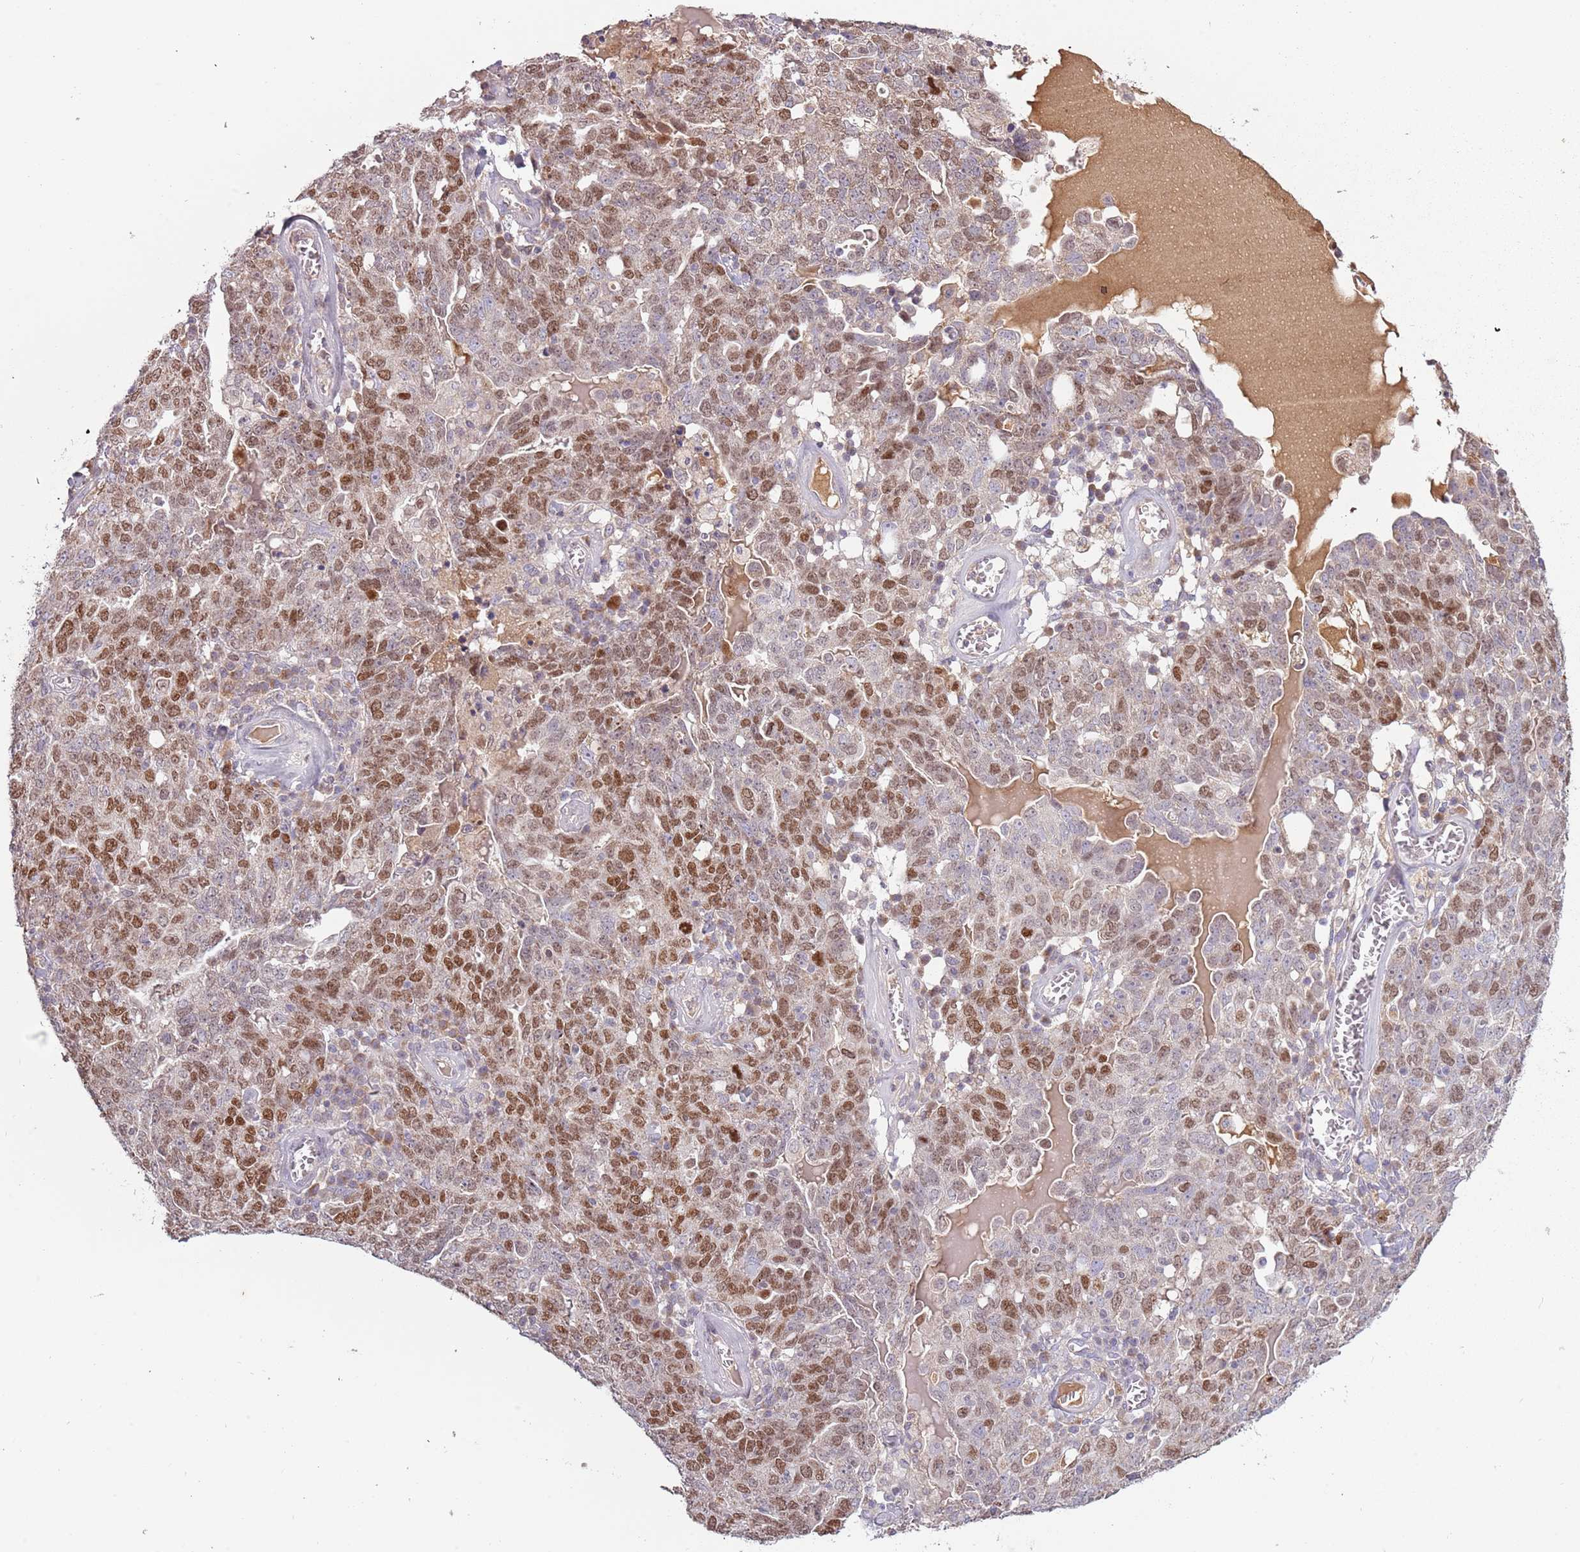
{"staining": {"intensity": "moderate", "quantity": ">75%", "location": "nuclear"}, "tissue": "ovarian cancer", "cell_type": "Tumor cells", "image_type": "cancer", "snomed": [{"axis": "morphology", "description": "Carcinoma, endometroid"}, {"axis": "topography", "description": "Ovary"}], "caption": "DAB immunohistochemical staining of human ovarian cancer (endometroid carcinoma) demonstrates moderate nuclear protein staining in approximately >75% of tumor cells.", "gene": "SYS1", "patient": {"sex": "female", "age": 62}}